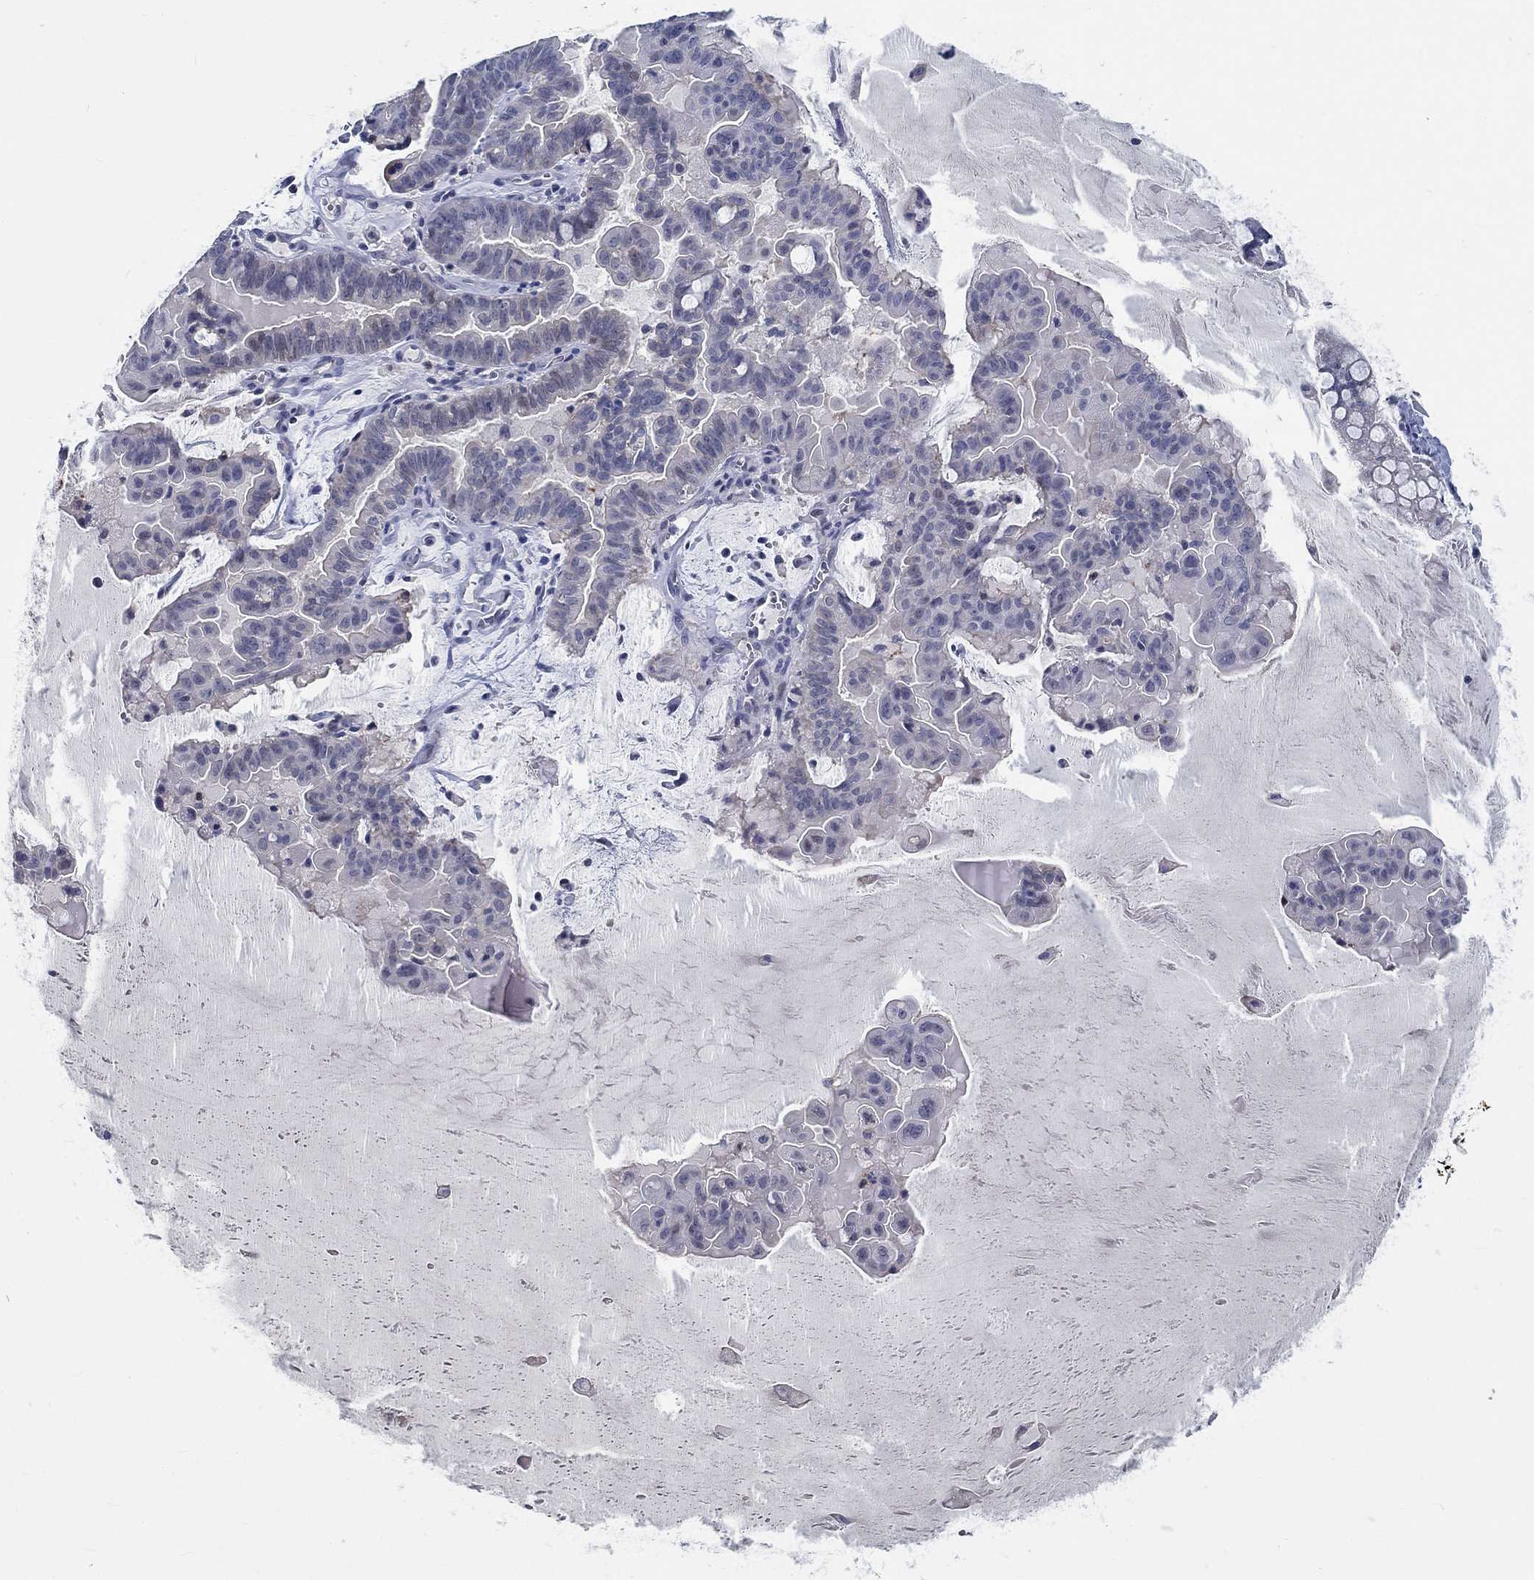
{"staining": {"intensity": "weak", "quantity": "<25%", "location": "cytoplasmic/membranous"}, "tissue": "ovarian cancer", "cell_type": "Tumor cells", "image_type": "cancer", "snomed": [{"axis": "morphology", "description": "Cystadenocarcinoma, mucinous, NOS"}, {"axis": "topography", "description": "Ovary"}], "caption": "DAB (3,3'-diaminobenzidine) immunohistochemical staining of ovarian mucinous cystadenocarcinoma reveals no significant positivity in tumor cells.", "gene": "MYBPC1", "patient": {"sex": "female", "age": 63}}